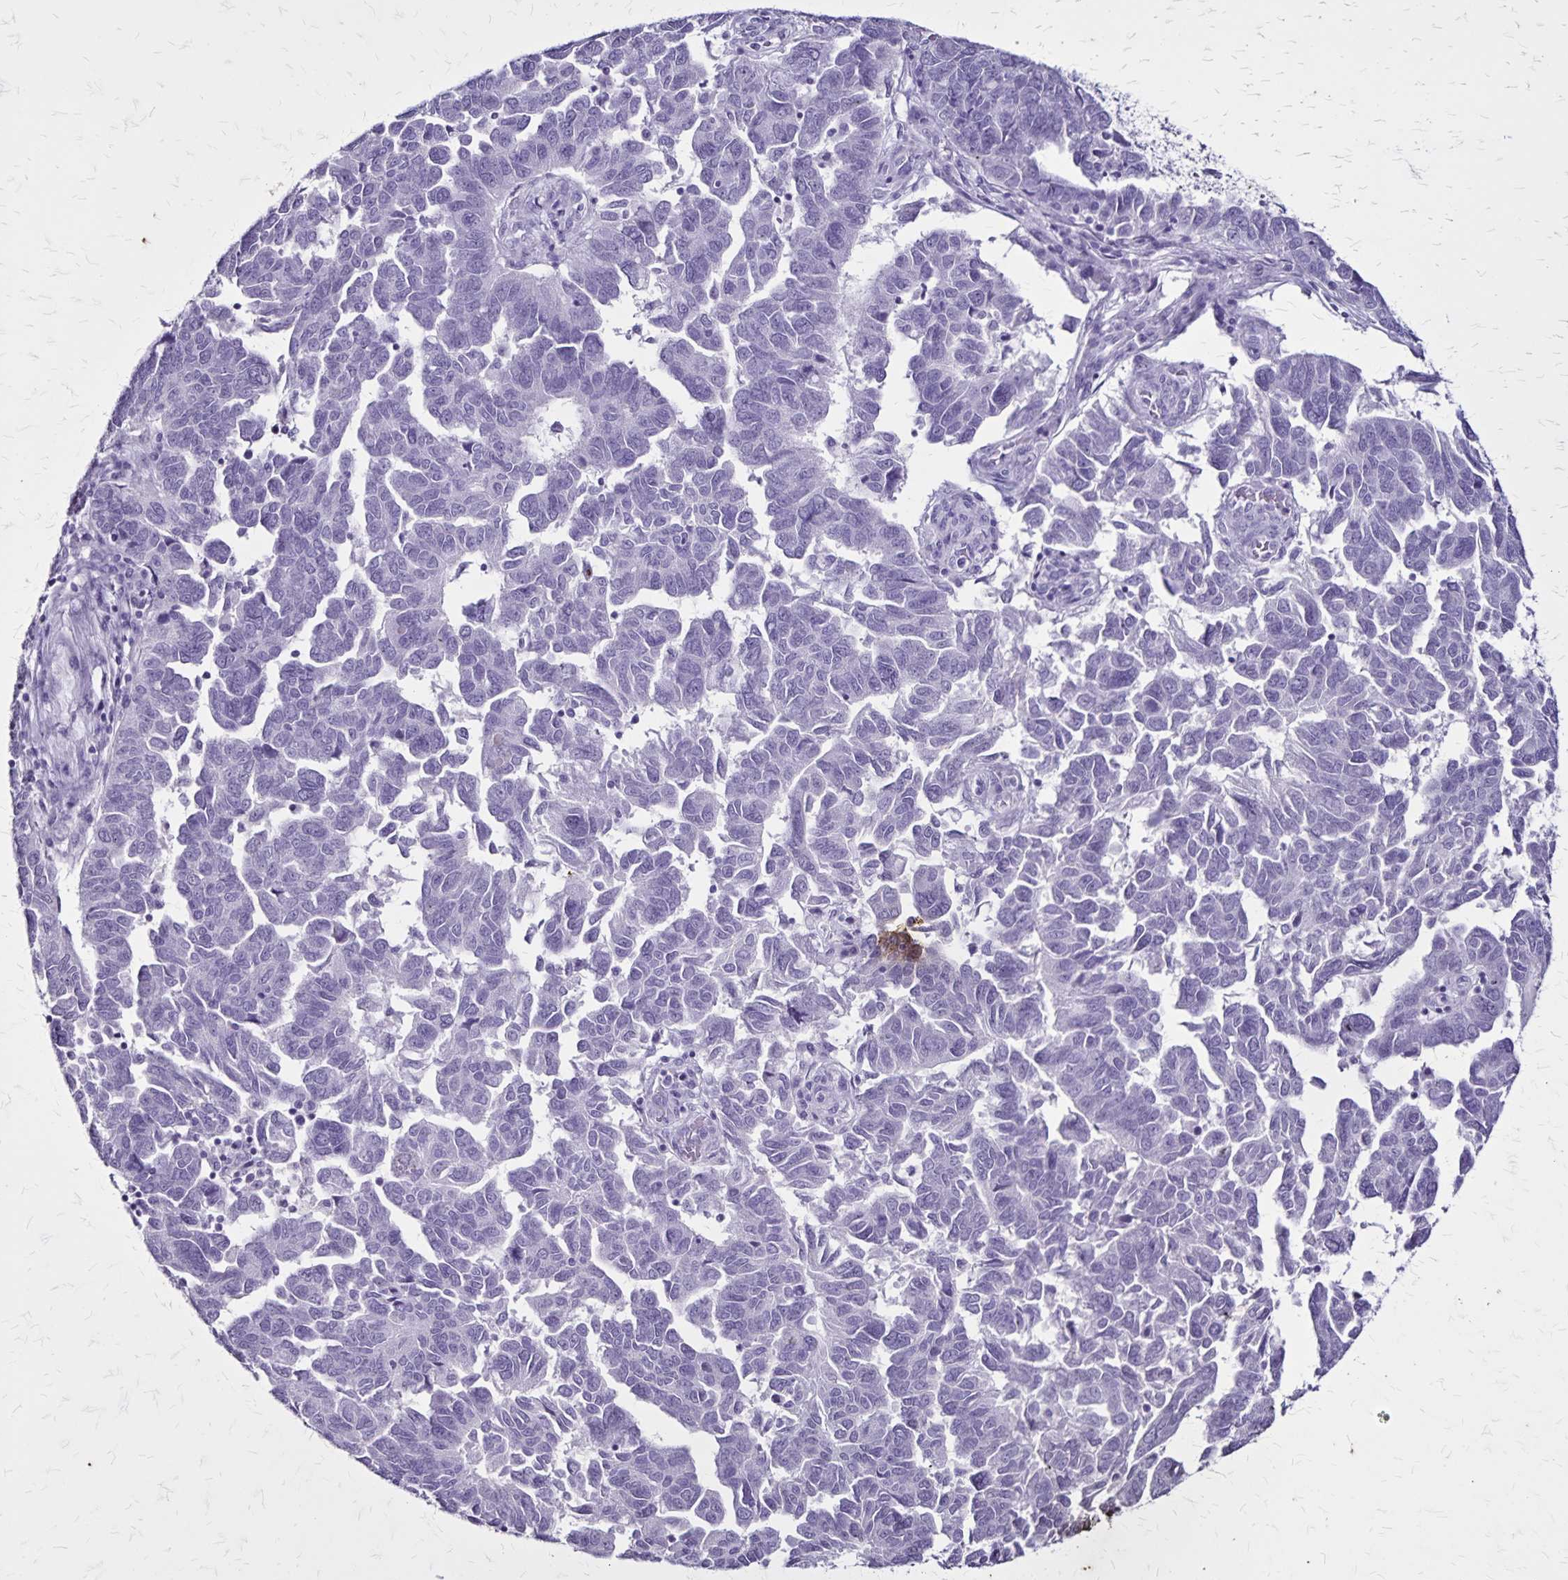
{"staining": {"intensity": "negative", "quantity": "none", "location": "none"}, "tissue": "ovarian cancer", "cell_type": "Tumor cells", "image_type": "cancer", "snomed": [{"axis": "morphology", "description": "Cystadenocarcinoma, serous, NOS"}, {"axis": "topography", "description": "Ovary"}], "caption": "Immunohistochemistry micrograph of neoplastic tissue: human serous cystadenocarcinoma (ovarian) stained with DAB (3,3'-diaminobenzidine) demonstrates no significant protein positivity in tumor cells.", "gene": "KRT2", "patient": {"sex": "female", "age": 64}}